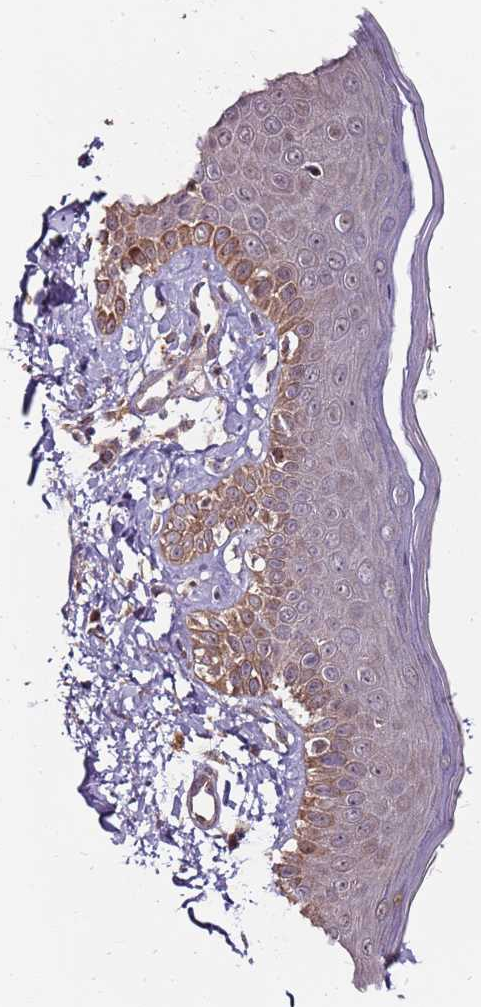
{"staining": {"intensity": "negative", "quantity": "none", "location": "none"}, "tissue": "skin", "cell_type": "Fibroblasts", "image_type": "normal", "snomed": [{"axis": "morphology", "description": "Normal tissue, NOS"}, {"axis": "topography", "description": "Skin"}], "caption": "DAB (3,3'-diaminobenzidine) immunohistochemical staining of benign human skin reveals no significant staining in fibroblasts.", "gene": "EDC3", "patient": {"sex": "male", "age": 52}}